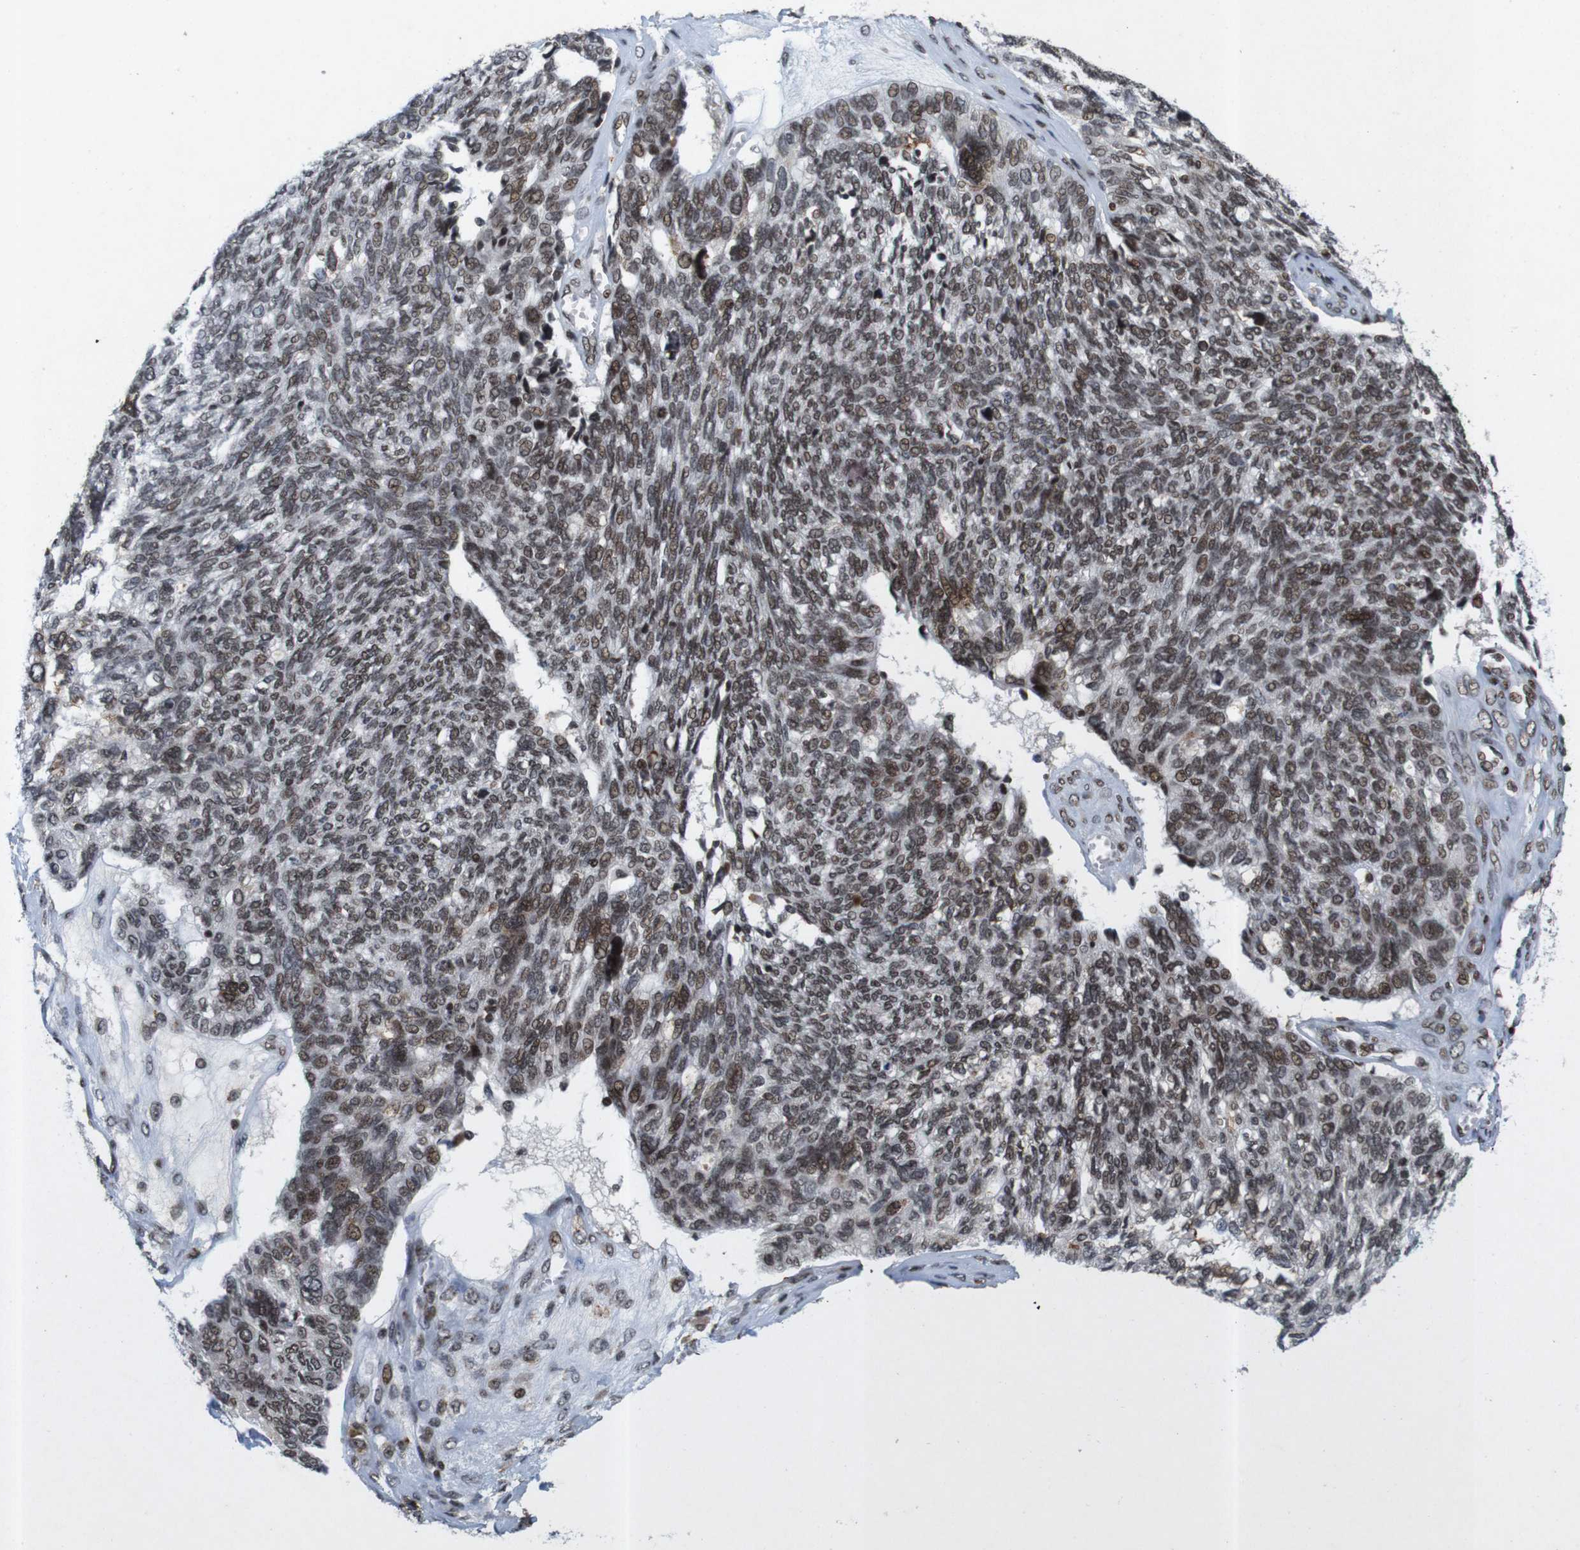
{"staining": {"intensity": "moderate", "quantity": ">75%", "location": "nuclear"}, "tissue": "ovarian cancer", "cell_type": "Tumor cells", "image_type": "cancer", "snomed": [{"axis": "morphology", "description": "Cystadenocarcinoma, serous, NOS"}, {"axis": "topography", "description": "Ovary"}], "caption": "Immunohistochemistry (IHC) (DAB) staining of human serous cystadenocarcinoma (ovarian) demonstrates moderate nuclear protein expression in approximately >75% of tumor cells.", "gene": "MAGEH1", "patient": {"sex": "female", "age": 79}}